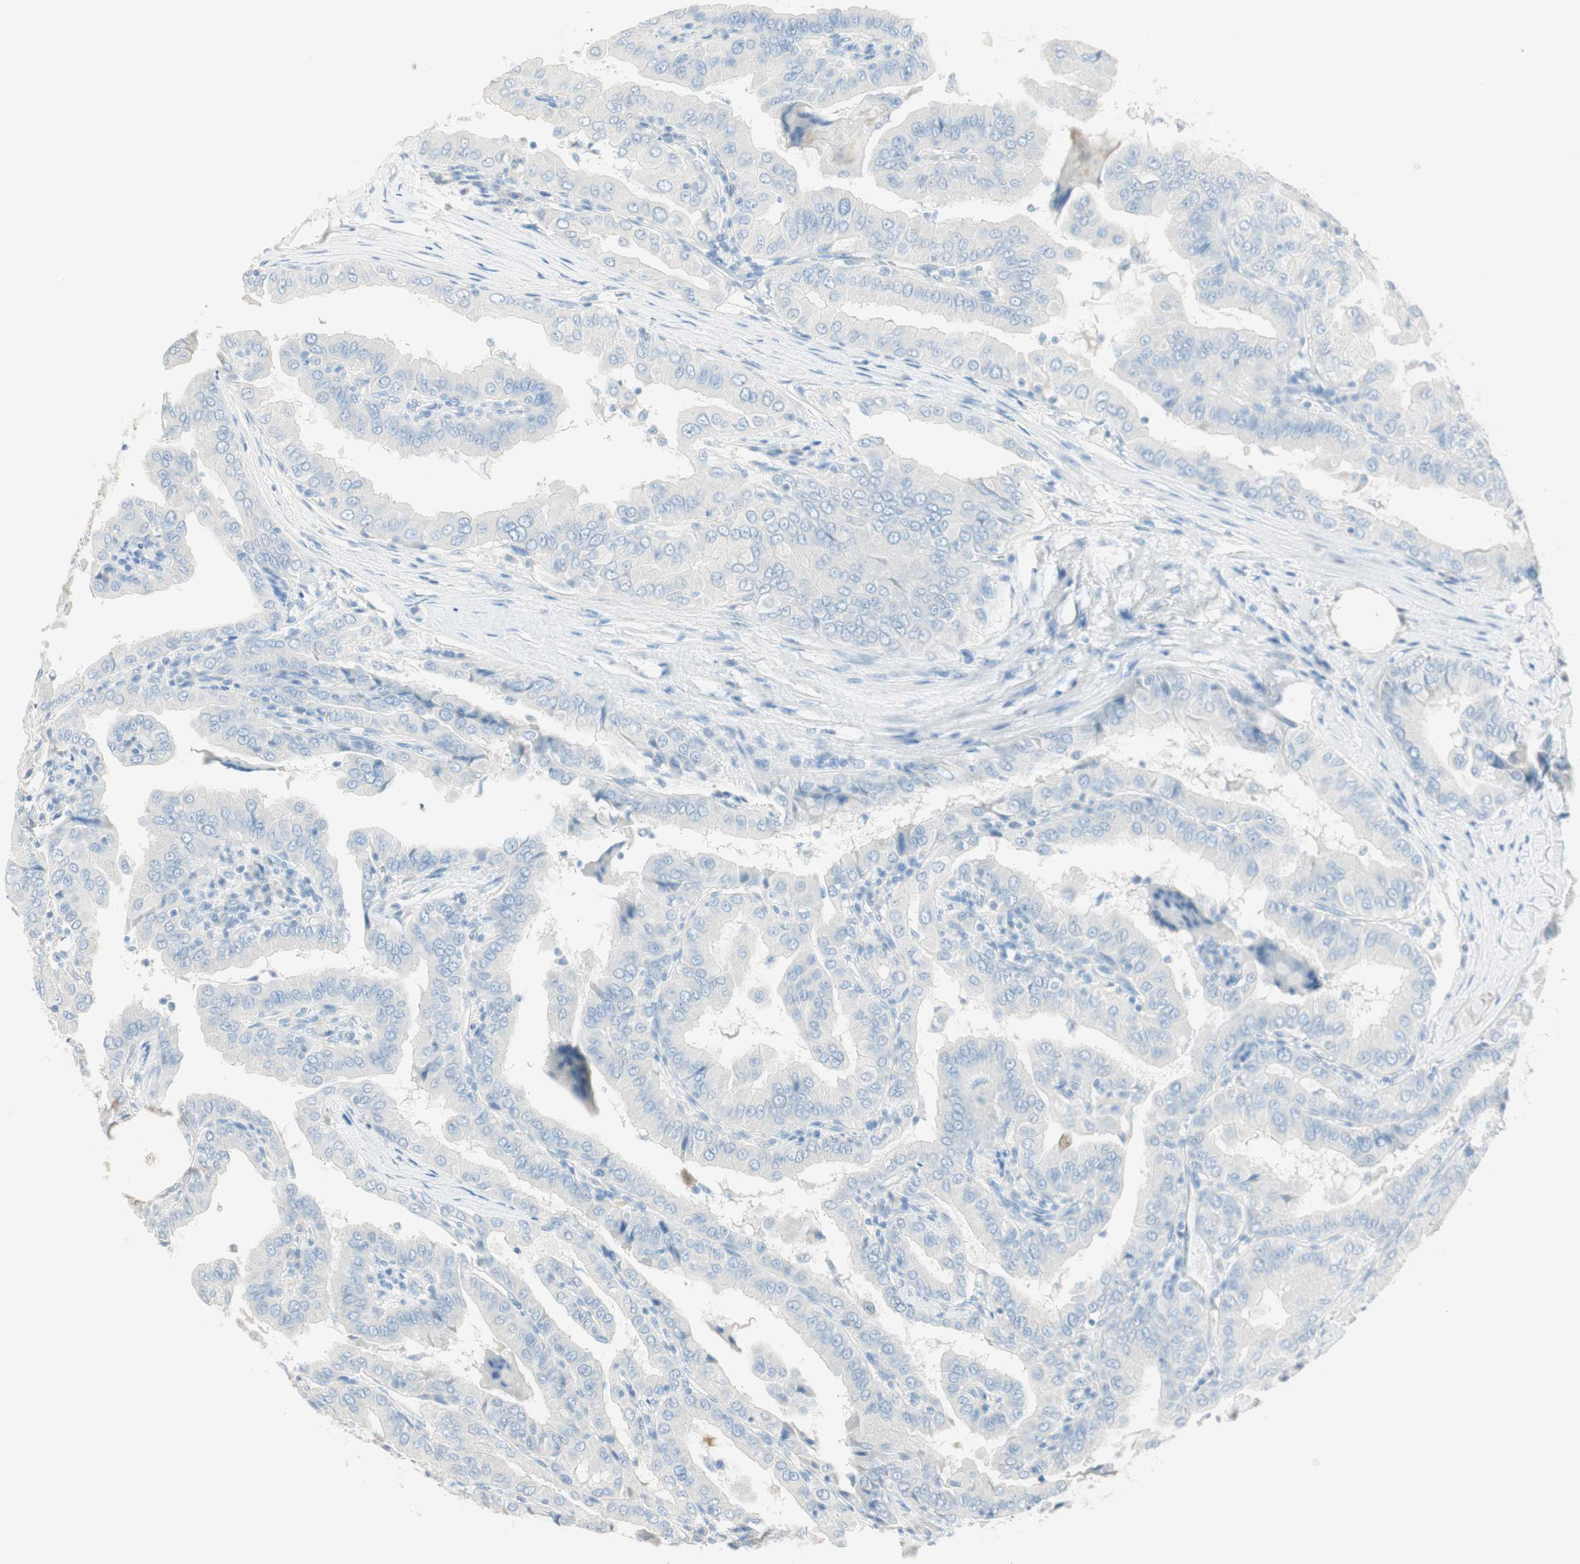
{"staining": {"intensity": "negative", "quantity": "none", "location": "none"}, "tissue": "thyroid cancer", "cell_type": "Tumor cells", "image_type": "cancer", "snomed": [{"axis": "morphology", "description": "Papillary adenocarcinoma, NOS"}, {"axis": "topography", "description": "Thyroid gland"}], "caption": "Micrograph shows no protein staining in tumor cells of papillary adenocarcinoma (thyroid) tissue.", "gene": "HPGD", "patient": {"sex": "male", "age": 33}}